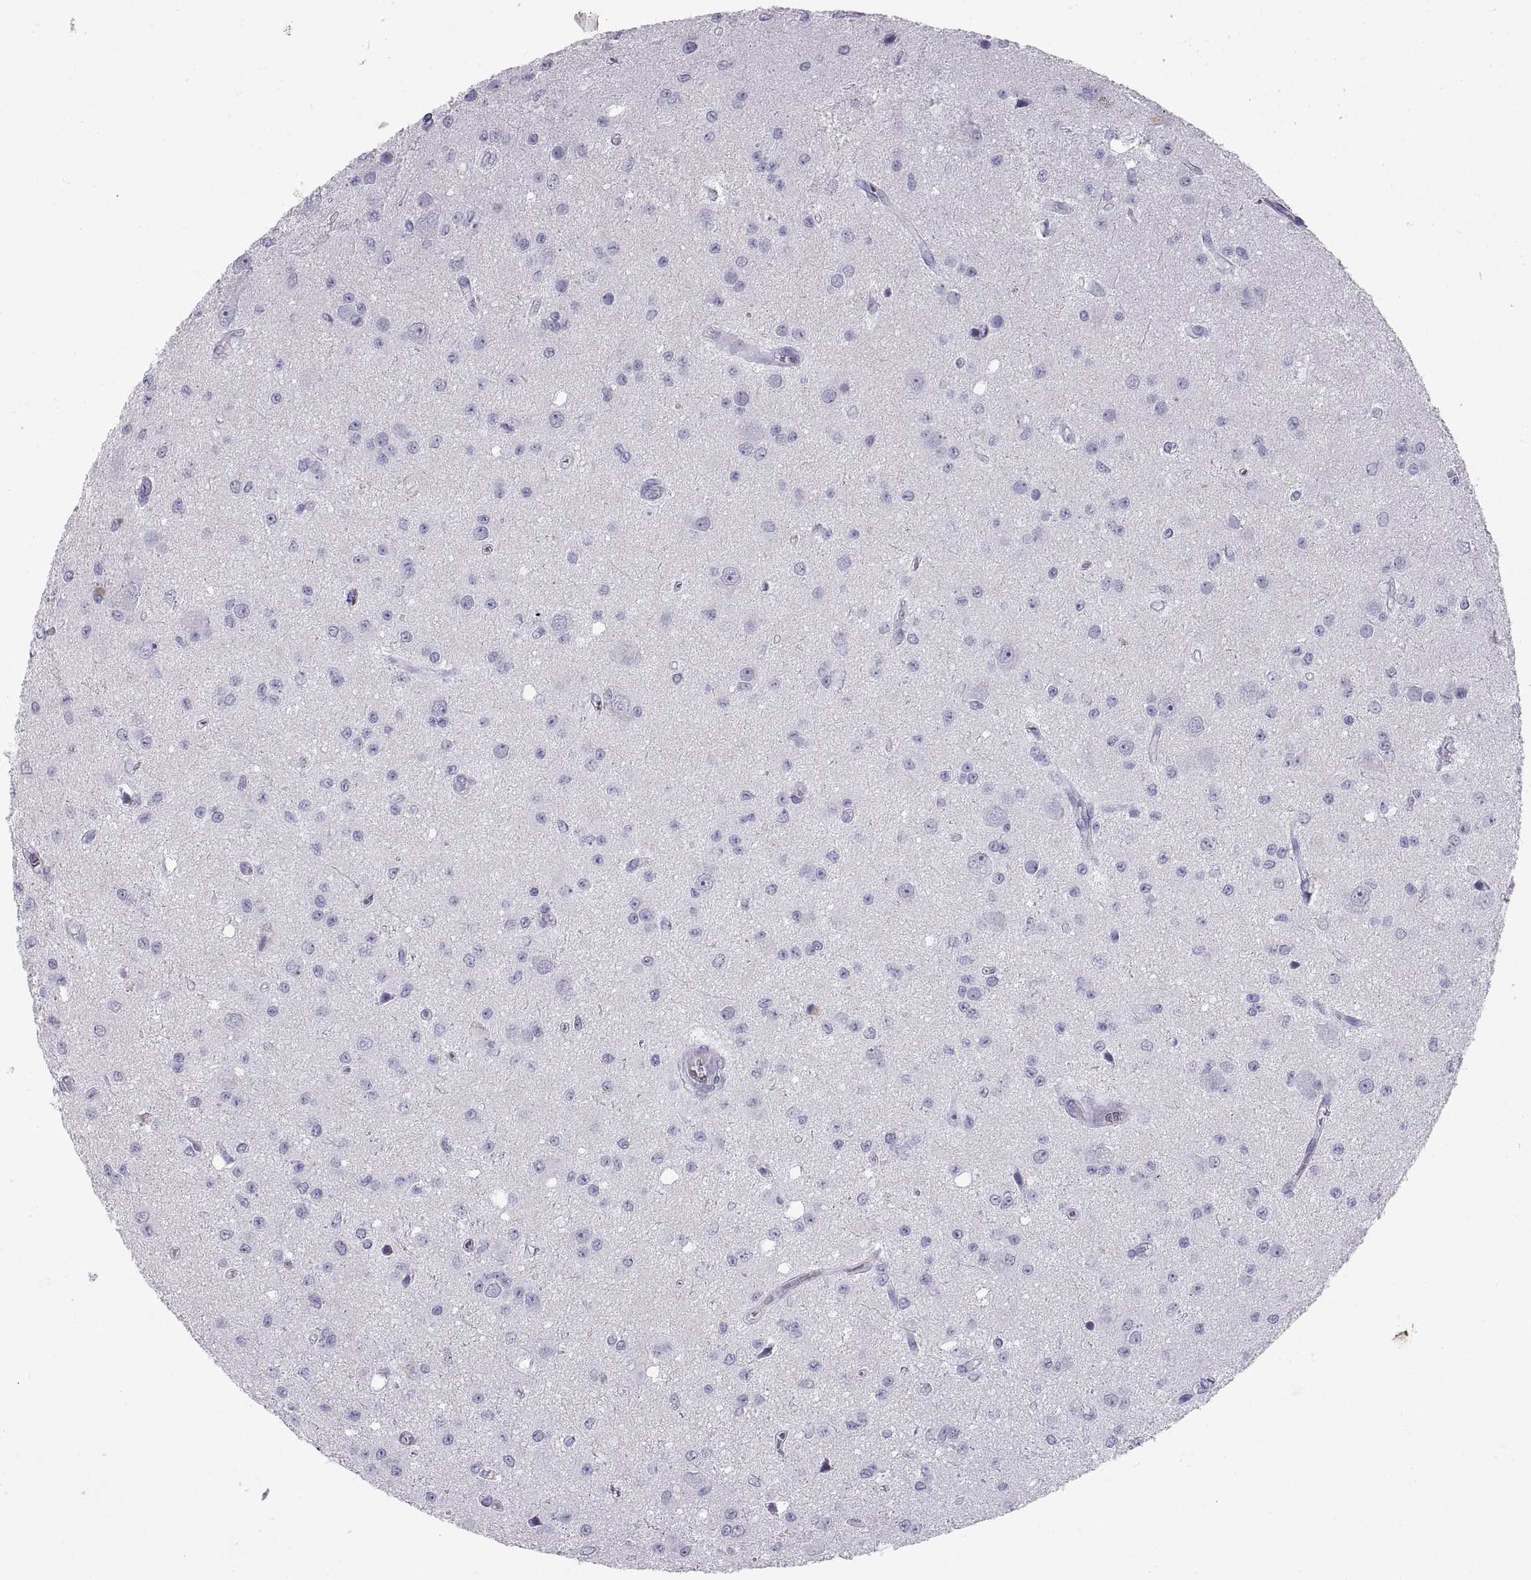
{"staining": {"intensity": "negative", "quantity": "none", "location": "none"}, "tissue": "glioma", "cell_type": "Tumor cells", "image_type": "cancer", "snomed": [{"axis": "morphology", "description": "Glioma, malignant, Low grade"}, {"axis": "topography", "description": "Brain"}], "caption": "Immunohistochemical staining of malignant low-grade glioma shows no significant expression in tumor cells.", "gene": "CT47A10", "patient": {"sex": "female", "age": 45}}